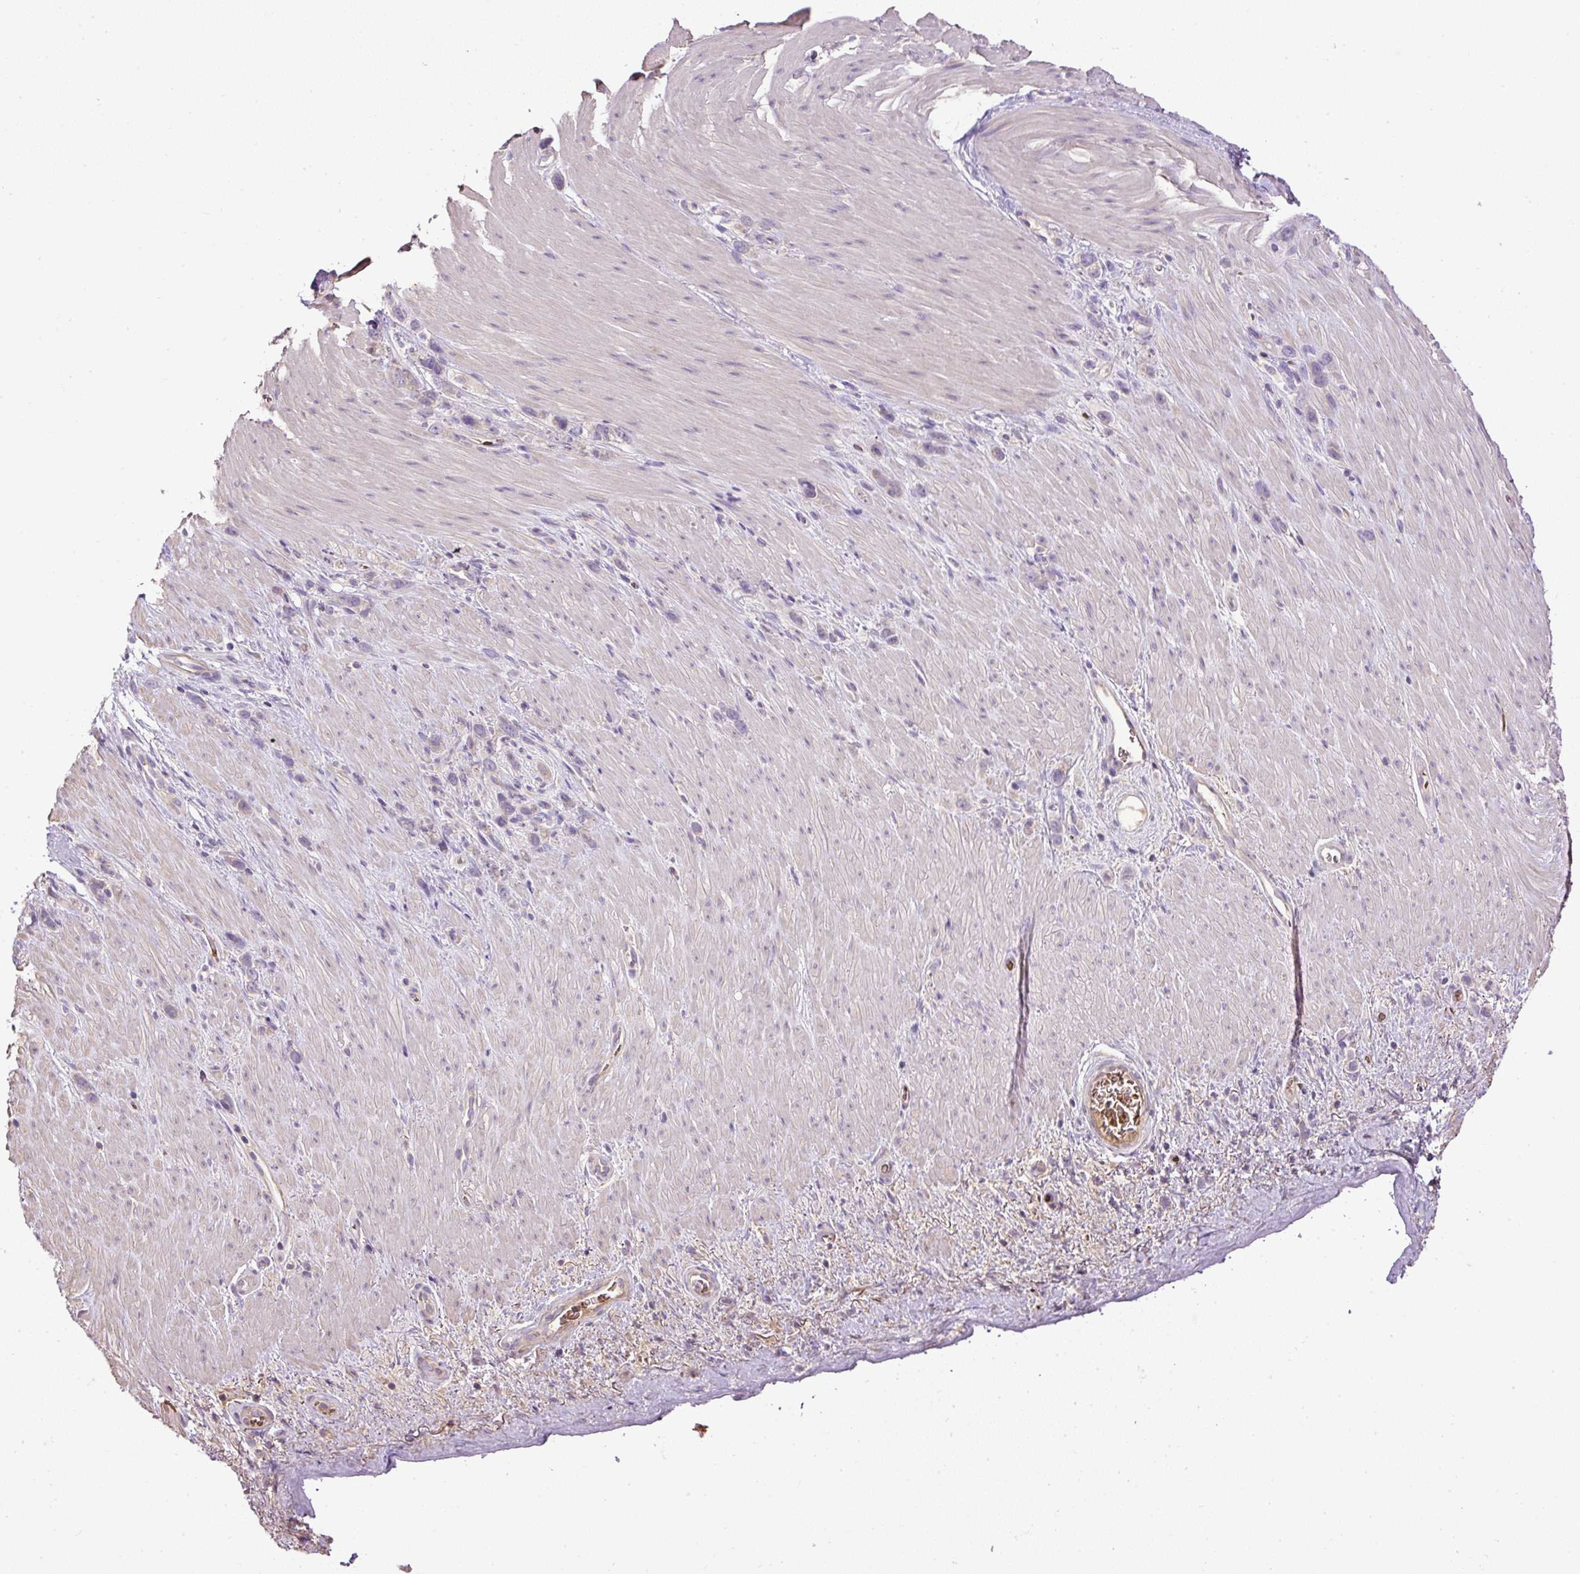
{"staining": {"intensity": "negative", "quantity": "none", "location": "none"}, "tissue": "stomach cancer", "cell_type": "Tumor cells", "image_type": "cancer", "snomed": [{"axis": "morphology", "description": "Adenocarcinoma, NOS"}, {"axis": "topography", "description": "Stomach"}], "caption": "Immunohistochemistry image of stomach adenocarcinoma stained for a protein (brown), which demonstrates no expression in tumor cells.", "gene": "CXCL13", "patient": {"sex": "female", "age": 65}}